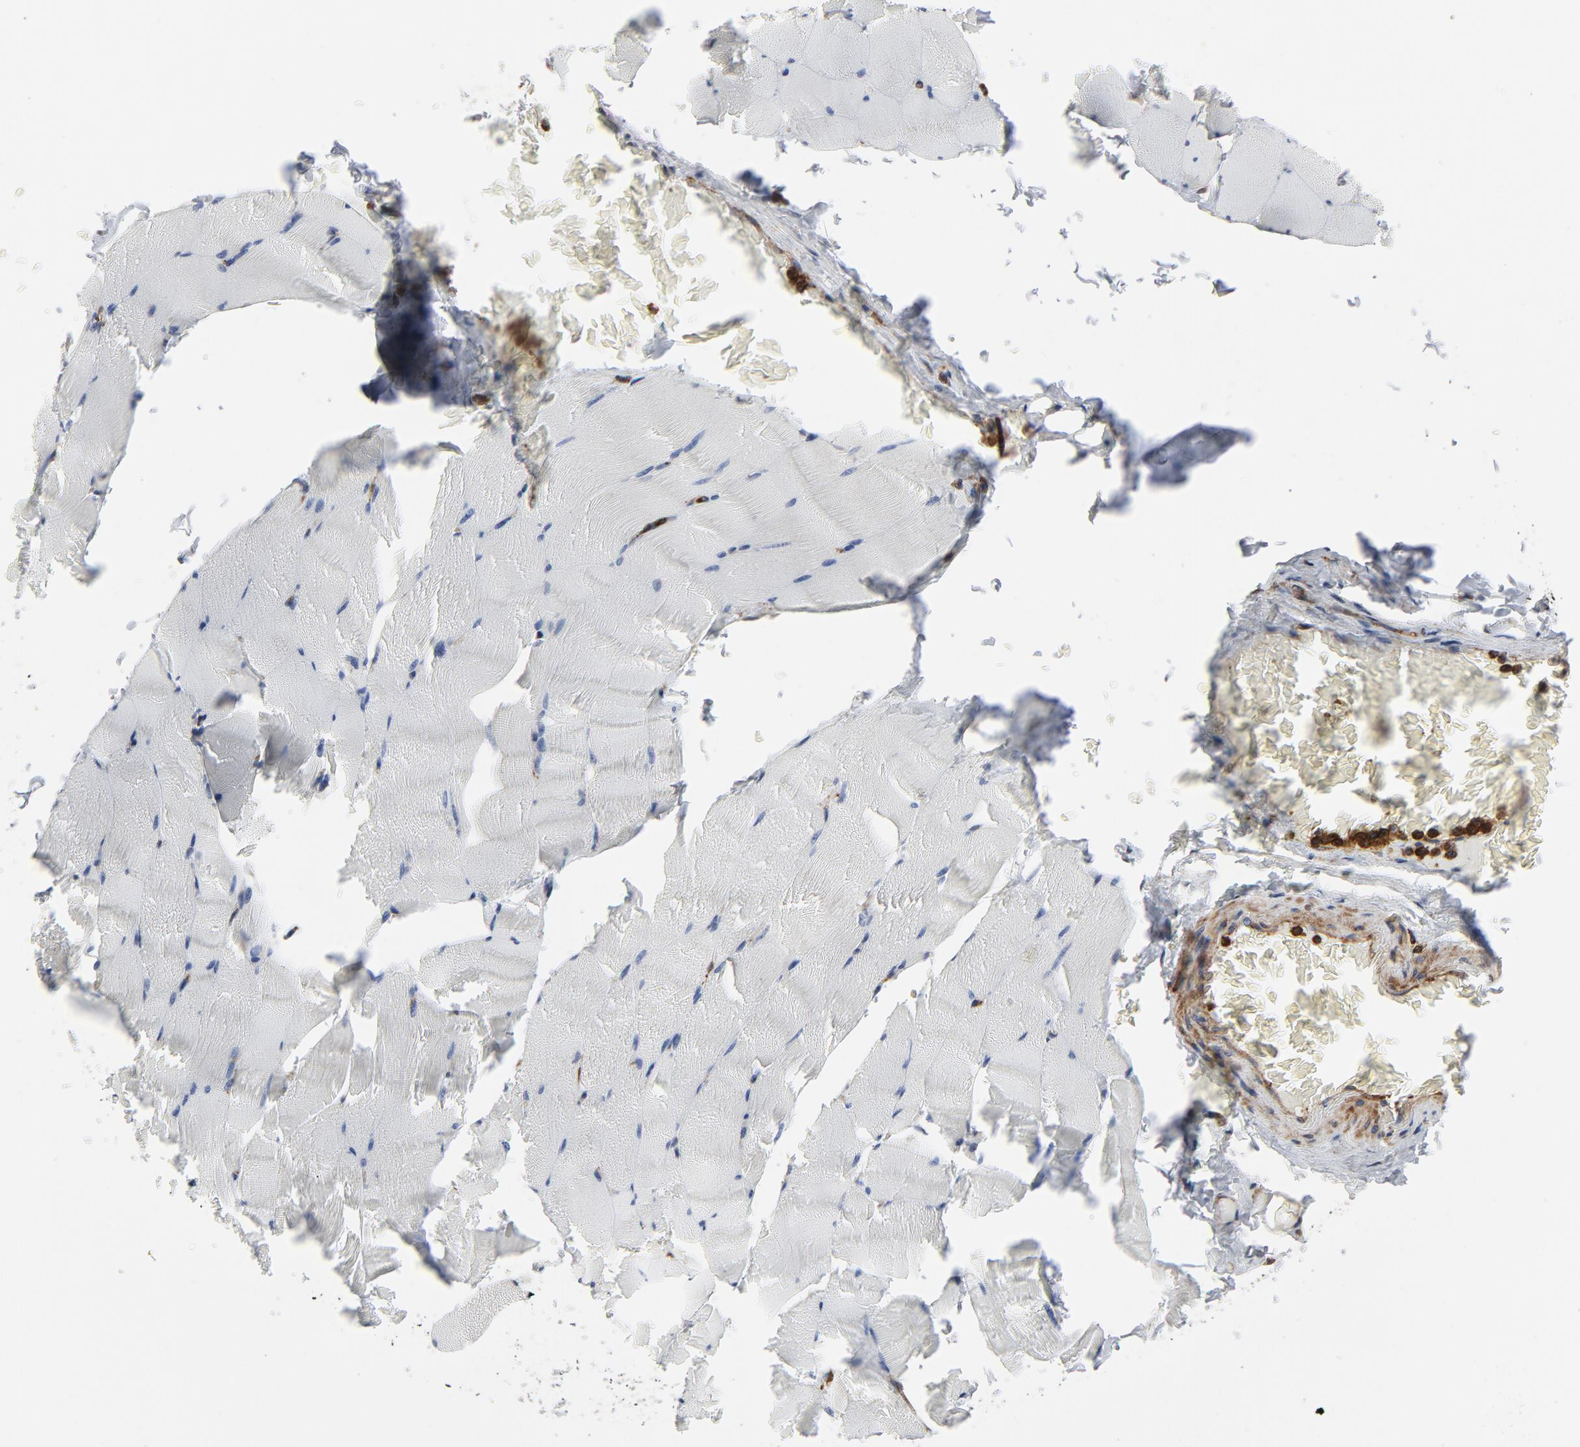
{"staining": {"intensity": "weak", "quantity": "<25%", "location": "cytoplasmic/membranous"}, "tissue": "skeletal muscle", "cell_type": "Myocytes", "image_type": "normal", "snomed": [{"axis": "morphology", "description": "Normal tissue, NOS"}, {"axis": "topography", "description": "Skeletal muscle"}], "caption": "IHC of unremarkable human skeletal muscle displays no positivity in myocytes.", "gene": "YES1", "patient": {"sex": "male", "age": 62}}